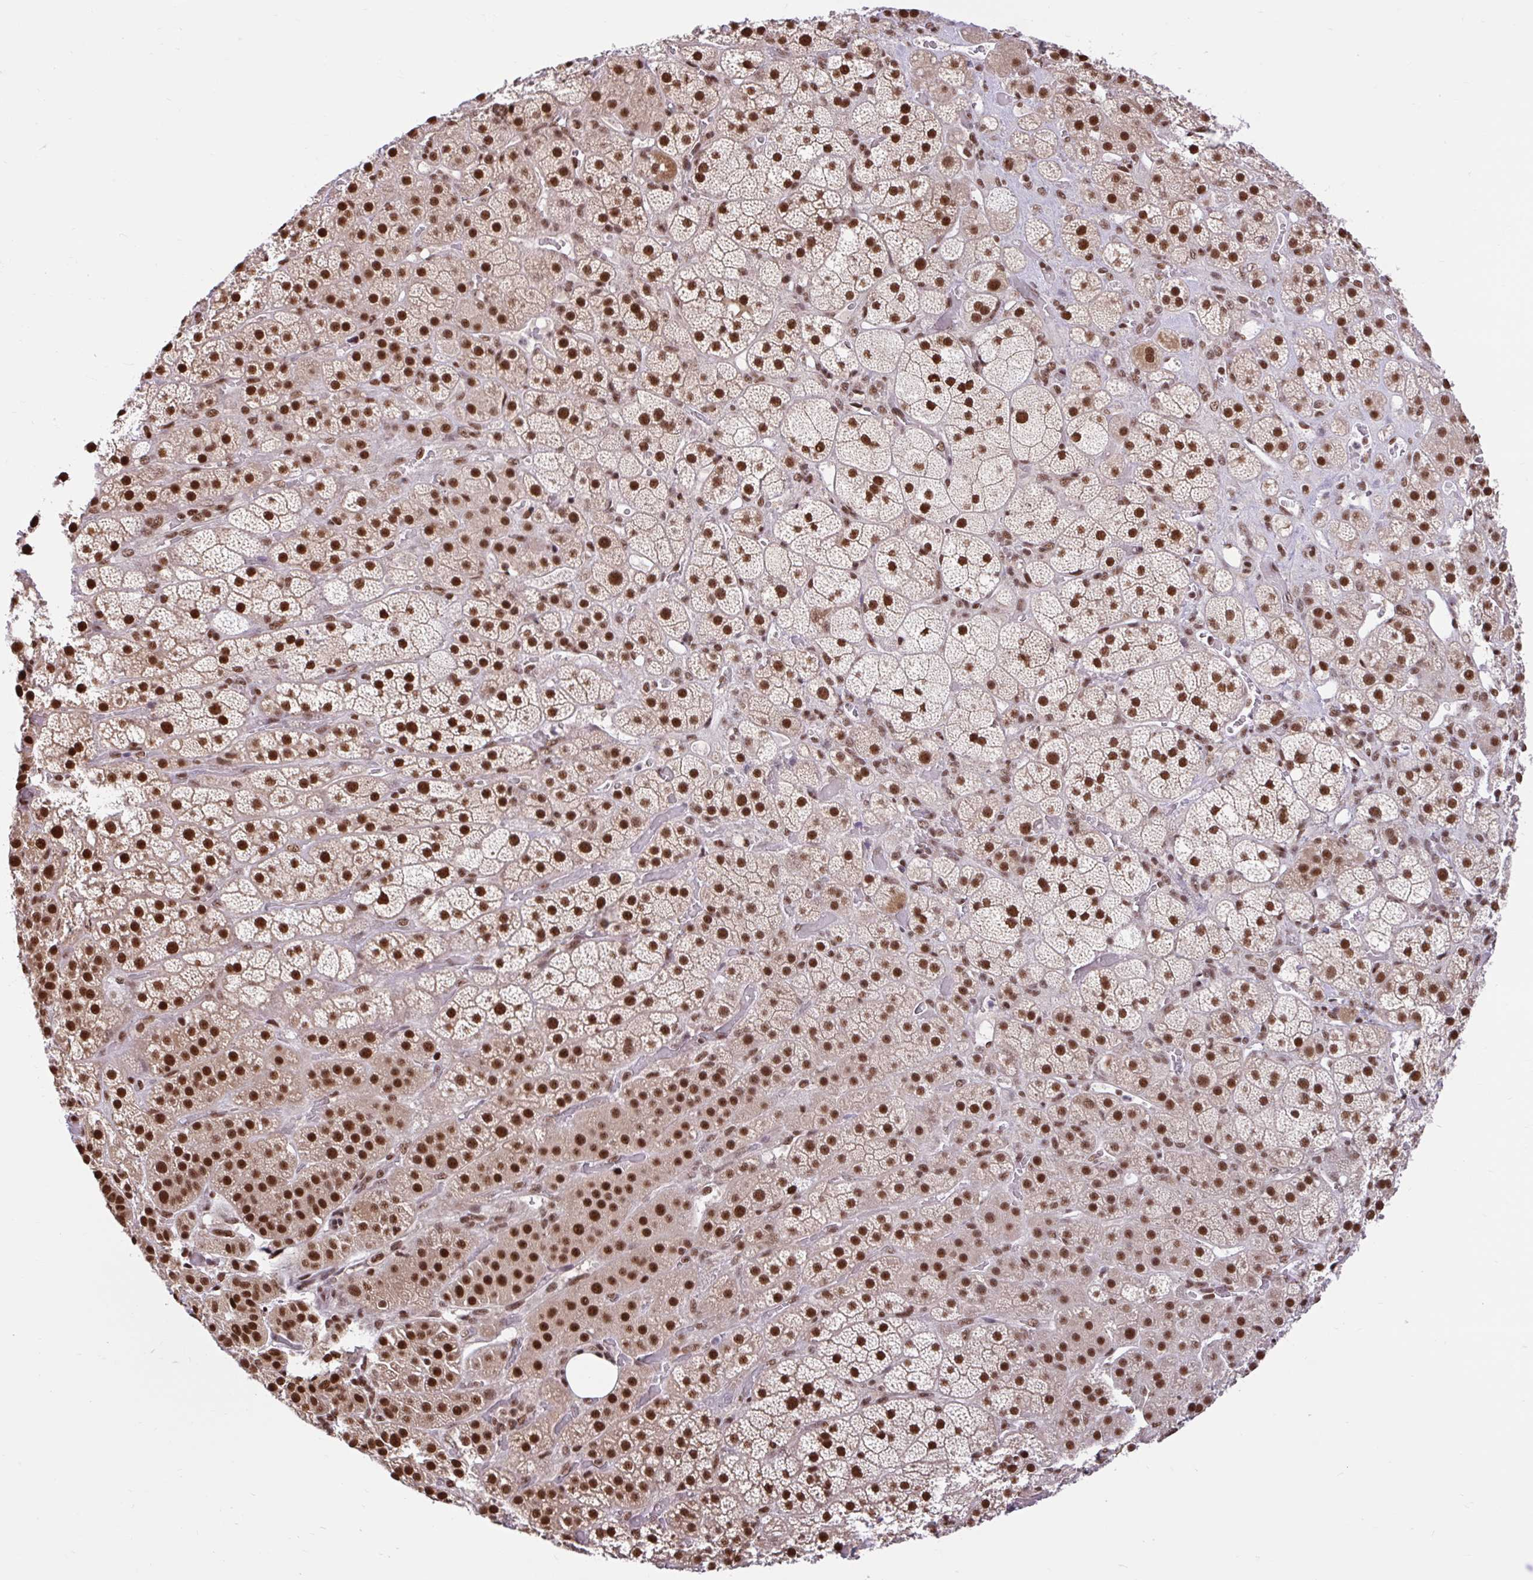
{"staining": {"intensity": "strong", "quantity": ">75%", "location": "nuclear"}, "tissue": "adrenal gland", "cell_type": "Glandular cells", "image_type": "normal", "snomed": [{"axis": "morphology", "description": "Normal tissue, NOS"}, {"axis": "topography", "description": "Adrenal gland"}], "caption": "Immunohistochemistry (DAB (3,3'-diaminobenzidine)) staining of normal human adrenal gland demonstrates strong nuclear protein positivity in about >75% of glandular cells. The staining was performed using DAB, with brown indicating positive protein expression. Nuclei are stained blue with hematoxylin.", "gene": "ABCA9", "patient": {"sex": "male", "age": 57}}